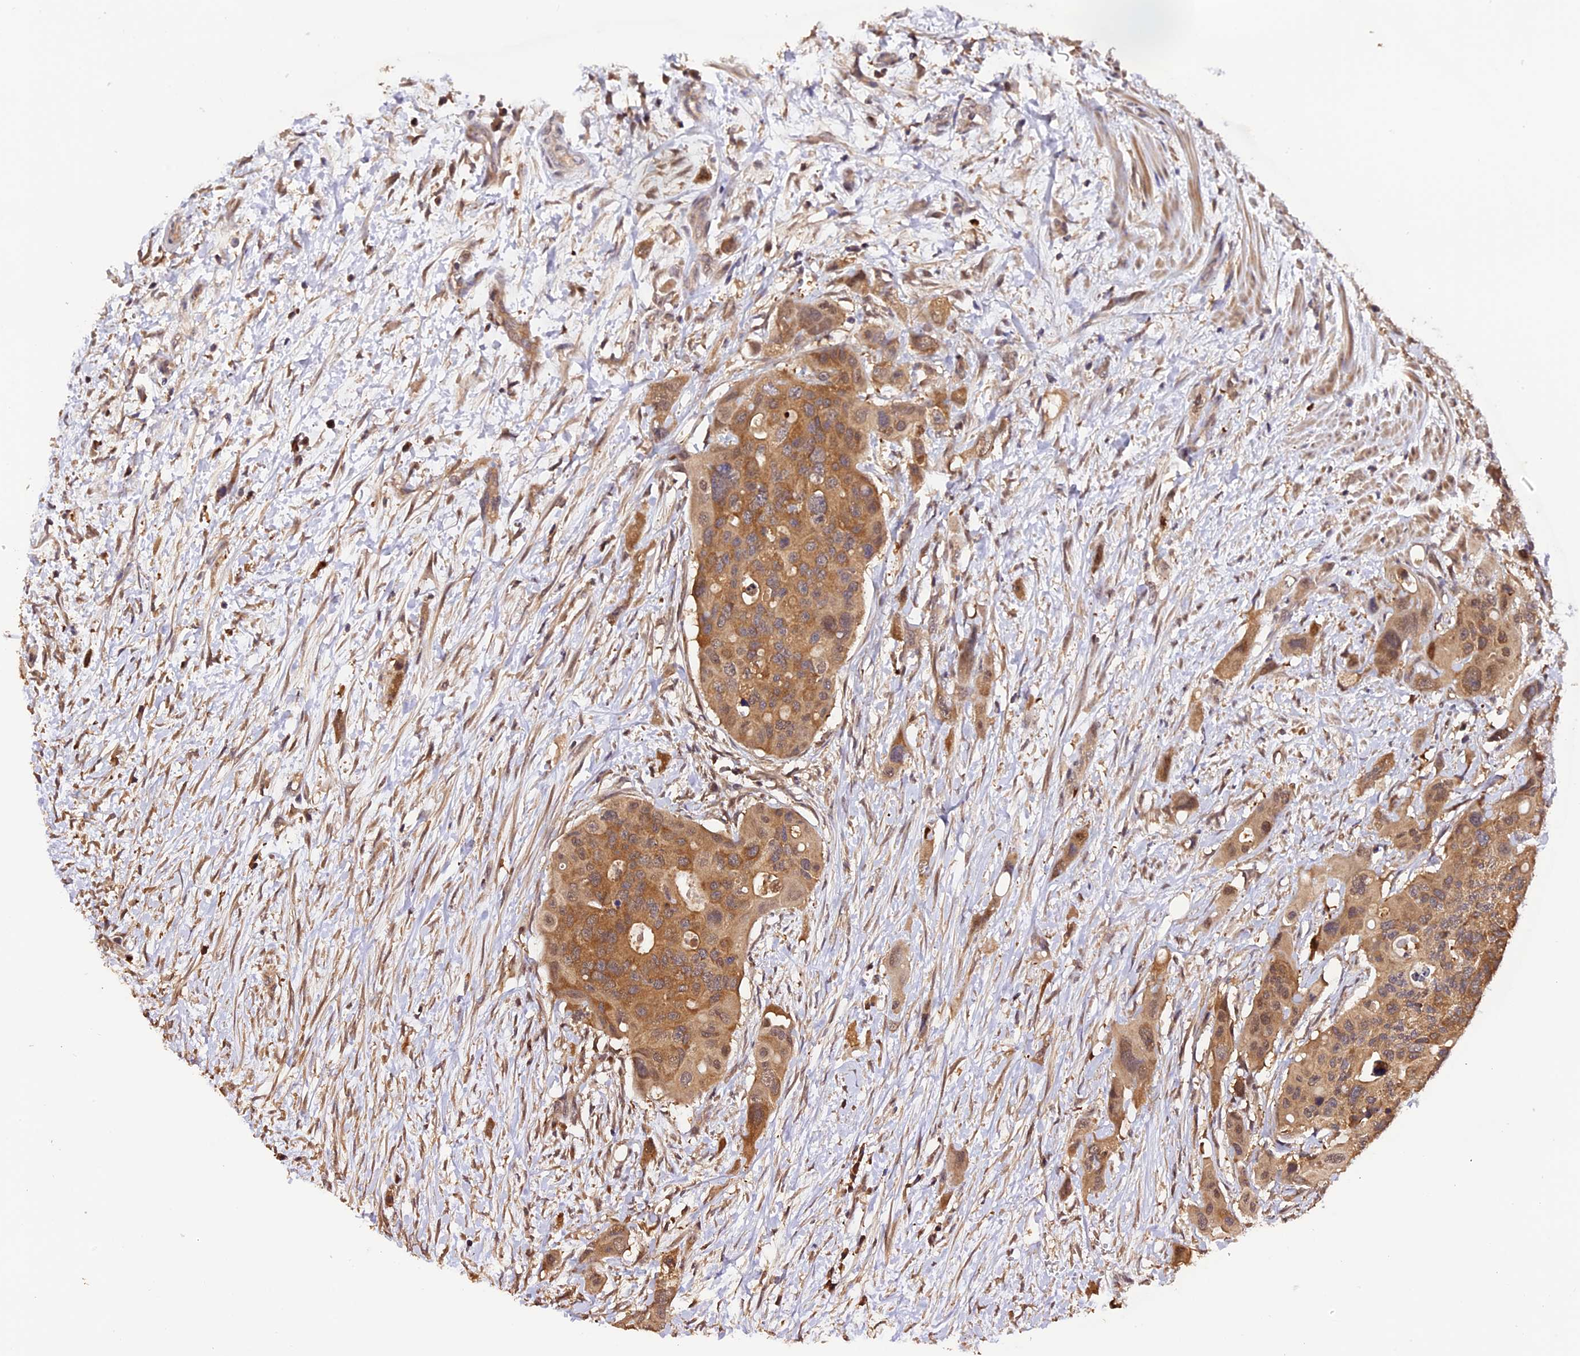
{"staining": {"intensity": "moderate", "quantity": ">75%", "location": "cytoplasmic/membranous"}, "tissue": "colorectal cancer", "cell_type": "Tumor cells", "image_type": "cancer", "snomed": [{"axis": "morphology", "description": "Adenocarcinoma, NOS"}, {"axis": "topography", "description": "Colon"}], "caption": "About >75% of tumor cells in human adenocarcinoma (colorectal) display moderate cytoplasmic/membranous protein expression as visualized by brown immunohistochemical staining.", "gene": "TRMT1", "patient": {"sex": "male", "age": 77}}